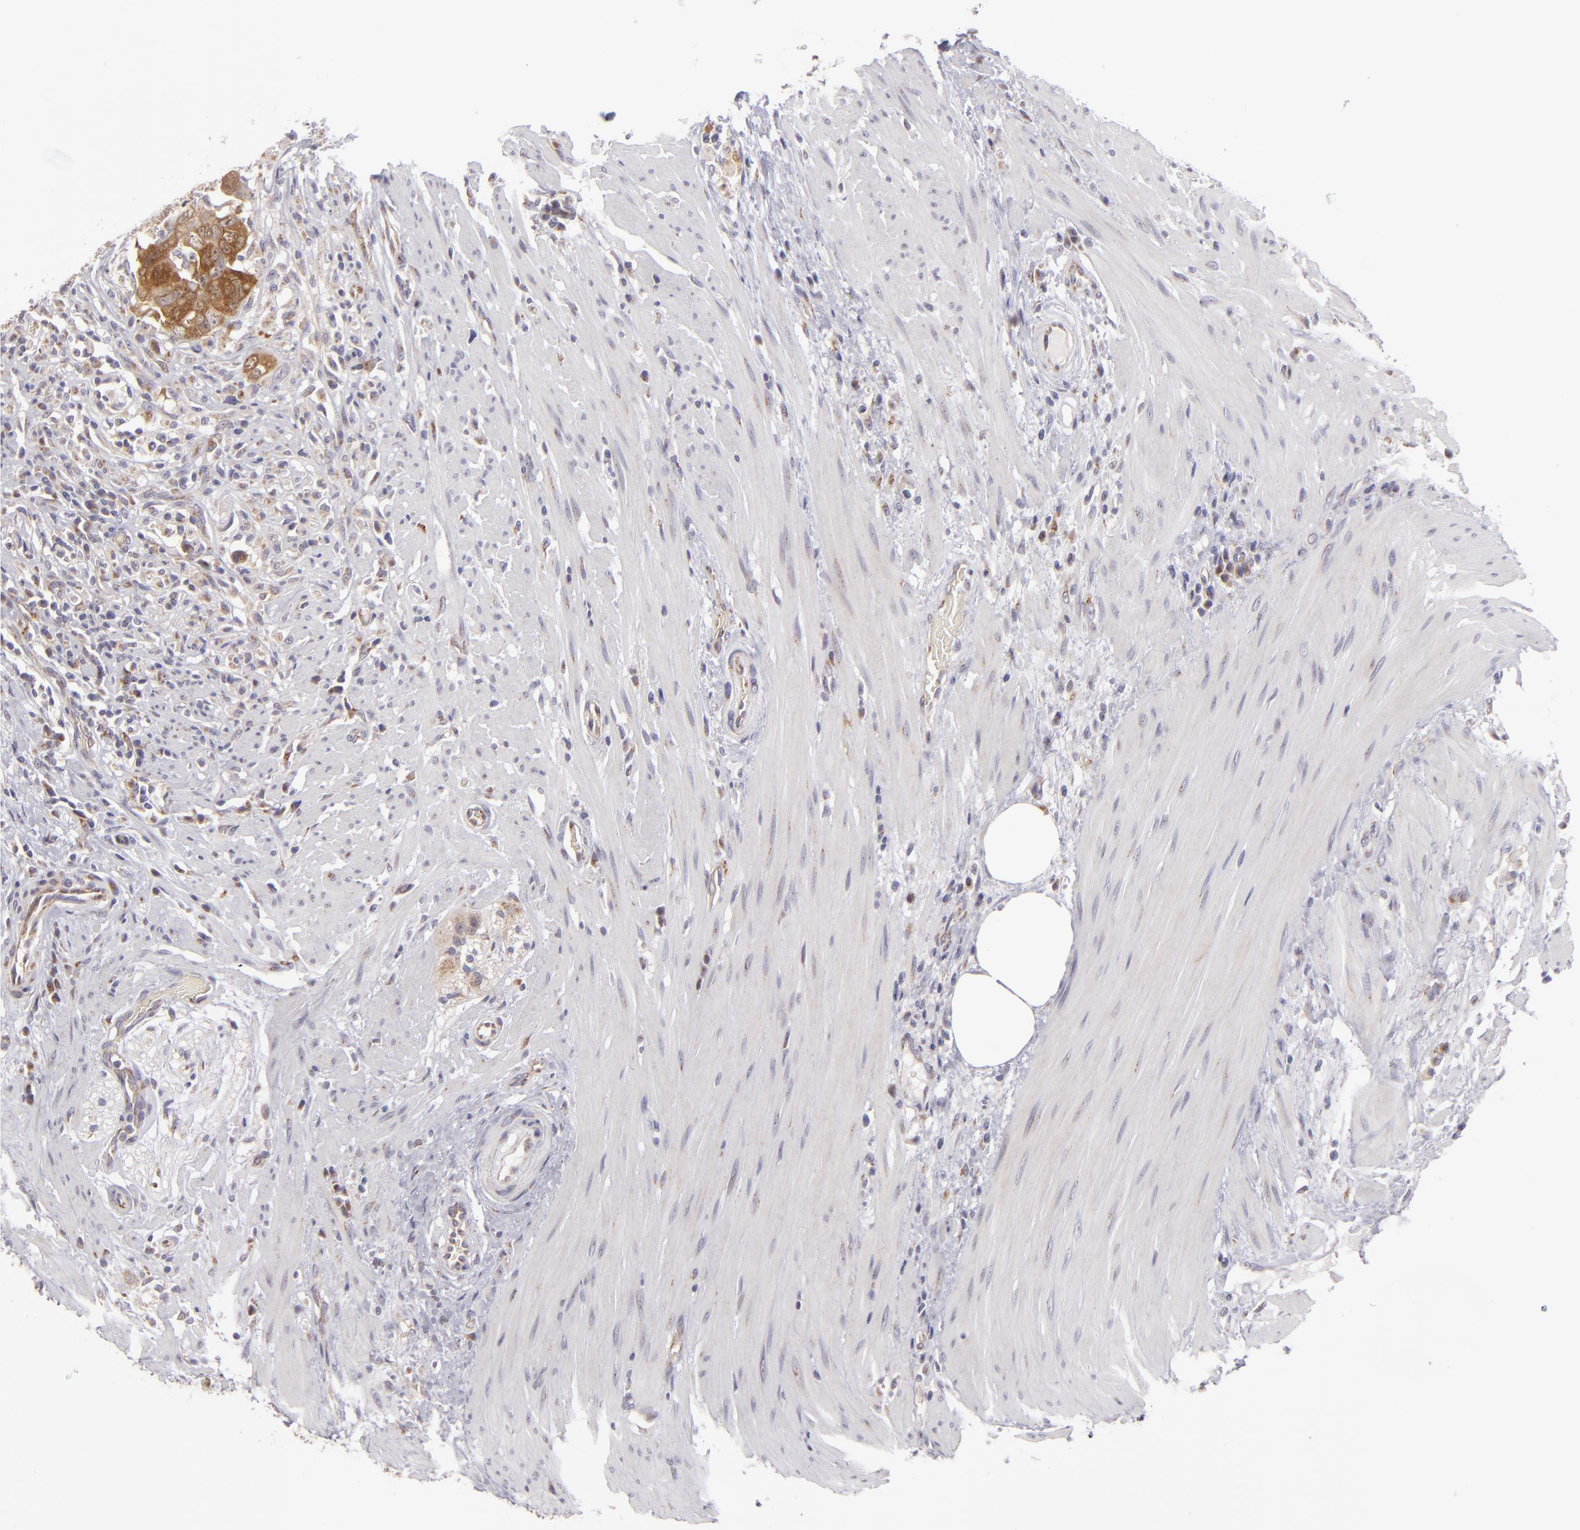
{"staining": {"intensity": "strong", "quantity": ">75%", "location": "cytoplasmic/membranous"}, "tissue": "colorectal cancer", "cell_type": "Tumor cells", "image_type": "cancer", "snomed": [{"axis": "morphology", "description": "Adenocarcinoma, NOS"}, {"axis": "topography", "description": "Rectum"}], "caption": "Protein expression by IHC exhibits strong cytoplasmic/membranous expression in approximately >75% of tumor cells in adenocarcinoma (colorectal).", "gene": "SH2D4A", "patient": {"sex": "male", "age": 53}}